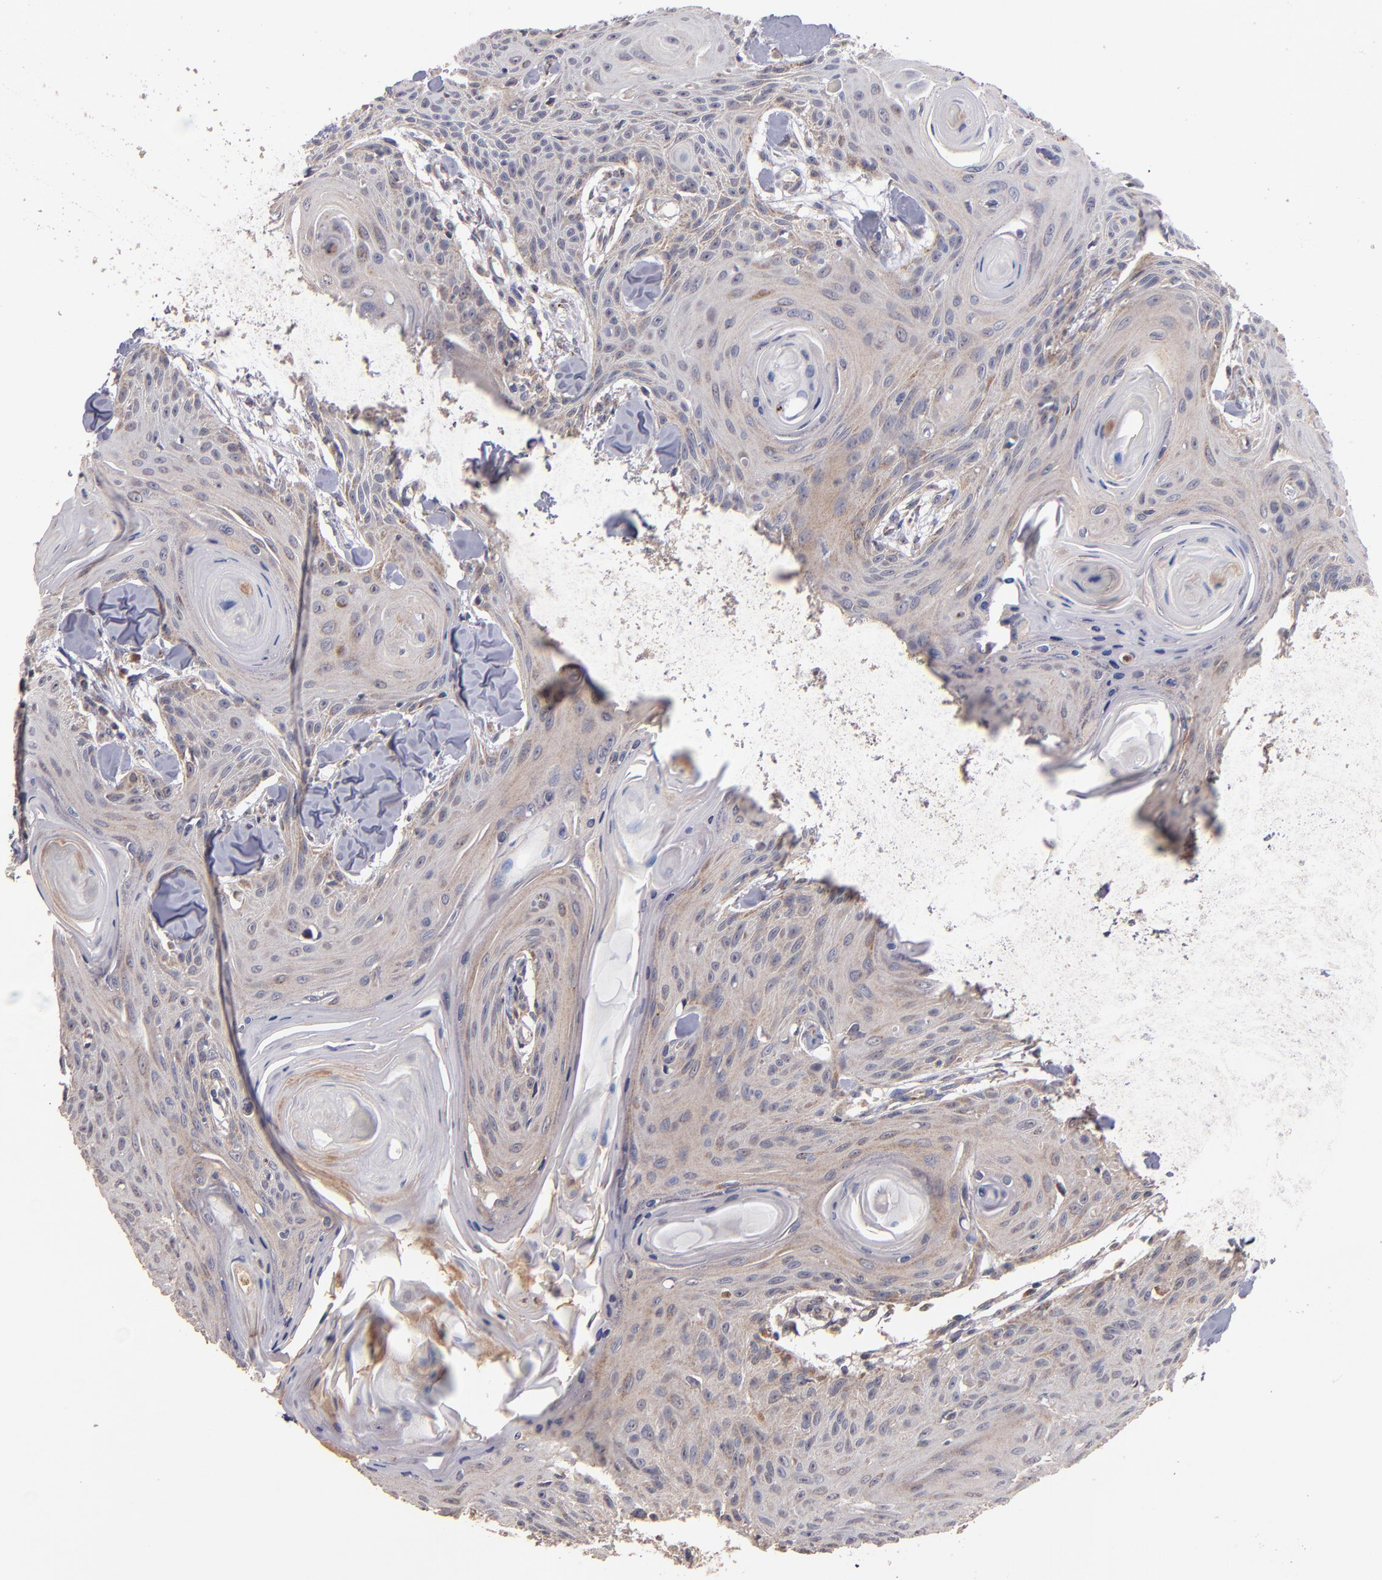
{"staining": {"intensity": "weak", "quantity": "25%-75%", "location": "cytoplasmic/membranous"}, "tissue": "head and neck cancer", "cell_type": "Tumor cells", "image_type": "cancer", "snomed": [{"axis": "morphology", "description": "Squamous cell carcinoma, NOS"}, {"axis": "morphology", "description": "Squamous cell carcinoma, metastatic, NOS"}, {"axis": "topography", "description": "Lymph node"}, {"axis": "topography", "description": "Salivary gland"}, {"axis": "topography", "description": "Head-Neck"}], "caption": "This photomicrograph shows immunohistochemistry staining of head and neck metastatic squamous cell carcinoma, with low weak cytoplasmic/membranous expression in approximately 25%-75% of tumor cells.", "gene": "DIABLO", "patient": {"sex": "female", "age": 74}}